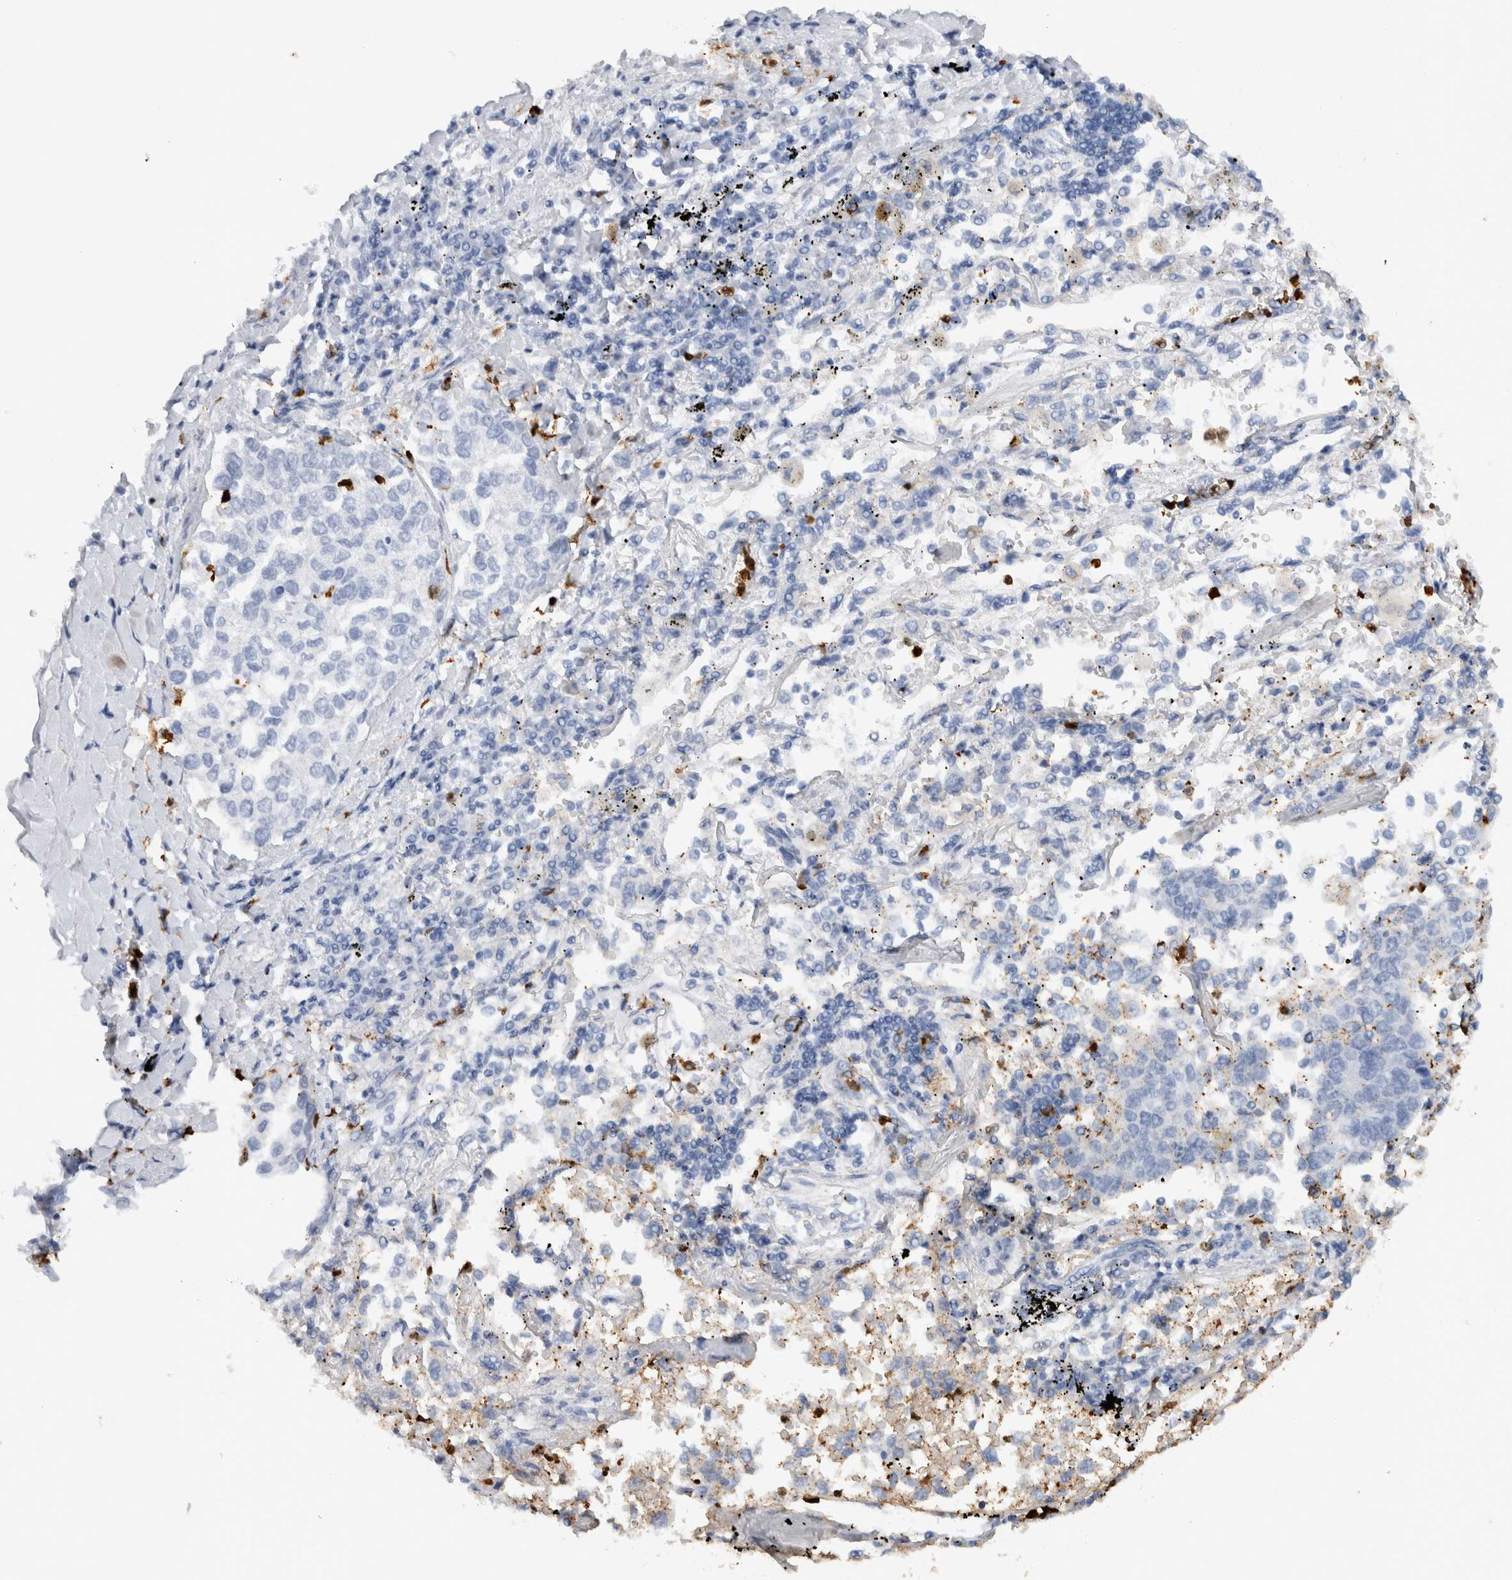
{"staining": {"intensity": "weak", "quantity": "<25%", "location": "cytoplasmic/membranous"}, "tissue": "lung cancer", "cell_type": "Tumor cells", "image_type": "cancer", "snomed": [{"axis": "morphology", "description": "Inflammation, NOS"}, {"axis": "morphology", "description": "Adenocarcinoma, NOS"}, {"axis": "topography", "description": "Lung"}], "caption": "Micrograph shows no significant protein staining in tumor cells of lung cancer.", "gene": "S100A8", "patient": {"sex": "male", "age": 63}}